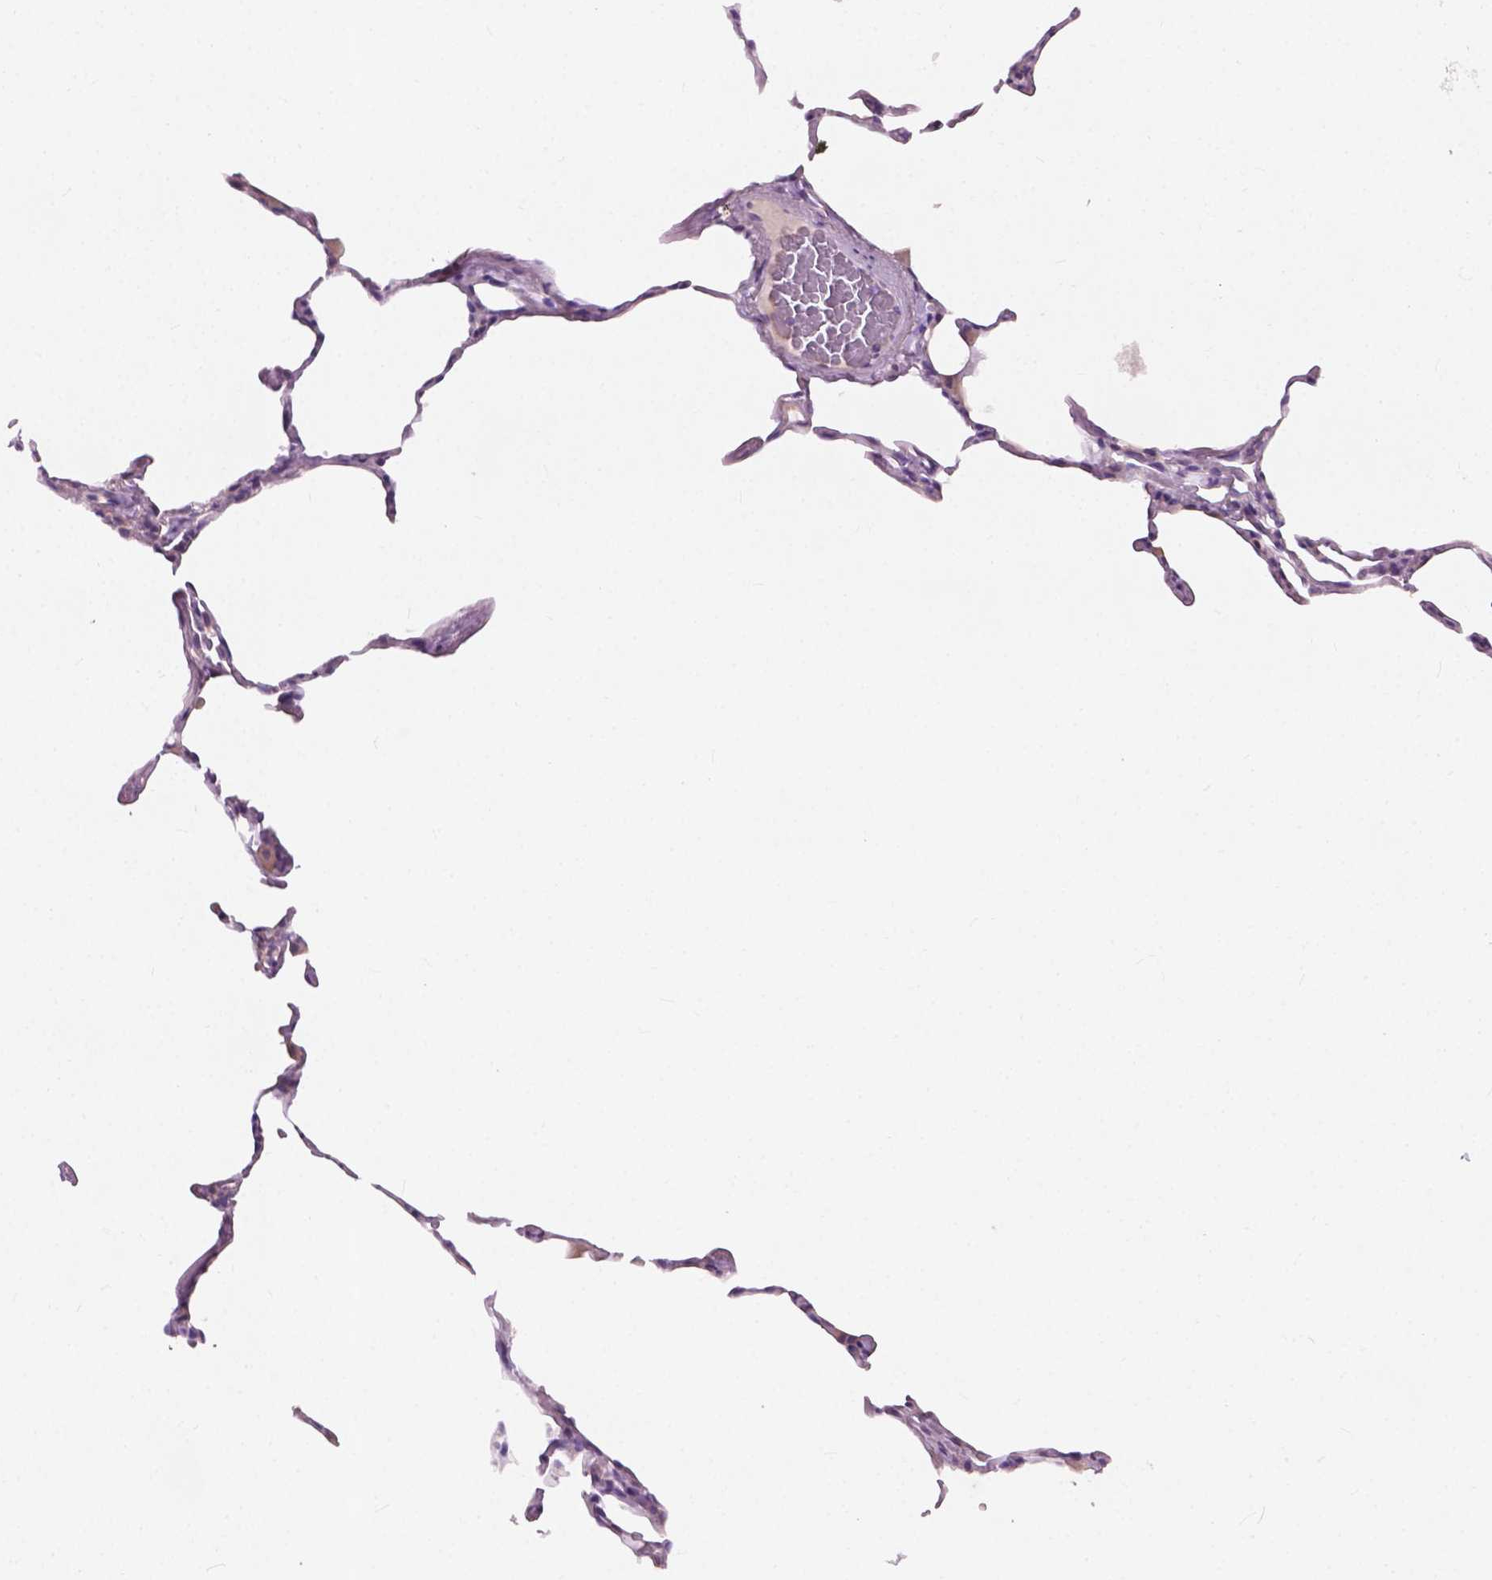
{"staining": {"intensity": "negative", "quantity": "none", "location": "none"}, "tissue": "lung", "cell_type": "Alveolar cells", "image_type": "normal", "snomed": [{"axis": "morphology", "description": "Normal tissue, NOS"}, {"axis": "topography", "description": "Lung"}], "caption": "A photomicrograph of human lung is negative for staining in alveolar cells. The staining is performed using DAB (3,3'-diaminobenzidine) brown chromogen with nuclei counter-stained in using hematoxylin.", "gene": "KRT17", "patient": {"sex": "female", "age": 57}}